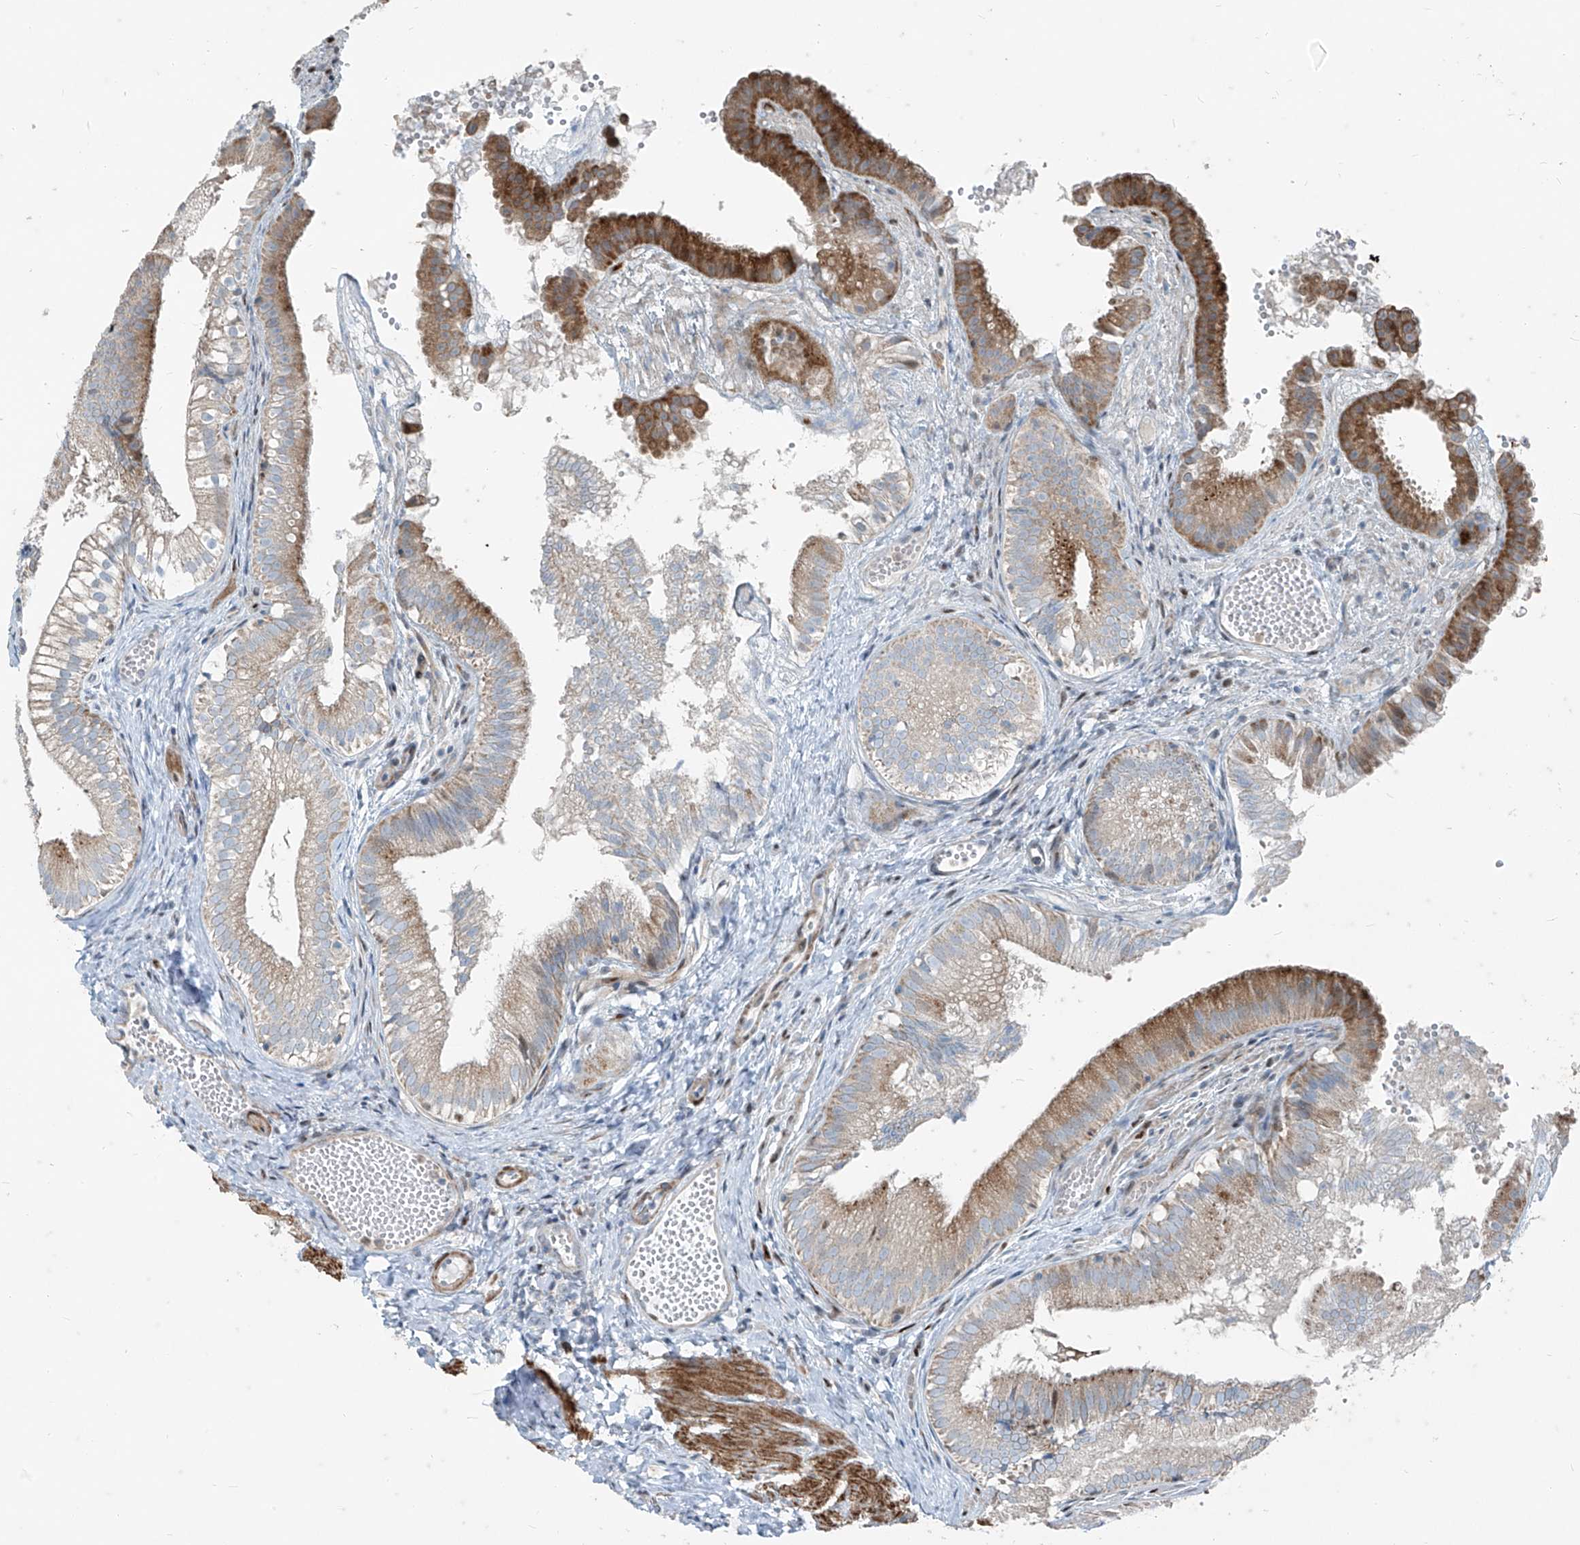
{"staining": {"intensity": "strong", "quantity": "25%-75%", "location": "cytoplasmic/membranous"}, "tissue": "gallbladder", "cell_type": "Glandular cells", "image_type": "normal", "snomed": [{"axis": "morphology", "description": "Normal tissue, NOS"}, {"axis": "topography", "description": "Gallbladder"}], "caption": "Protein expression analysis of benign gallbladder displays strong cytoplasmic/membranous expression in approximately 25%-75% of glandular cells. (Stains: DAB (3,3'-diaminobenzidine) in brown, nuclei in blue, Microscopy: brightfield microscopy at high magnification).", "gene": "PPCS", "patient": {"sex": "female", "age": 30}}